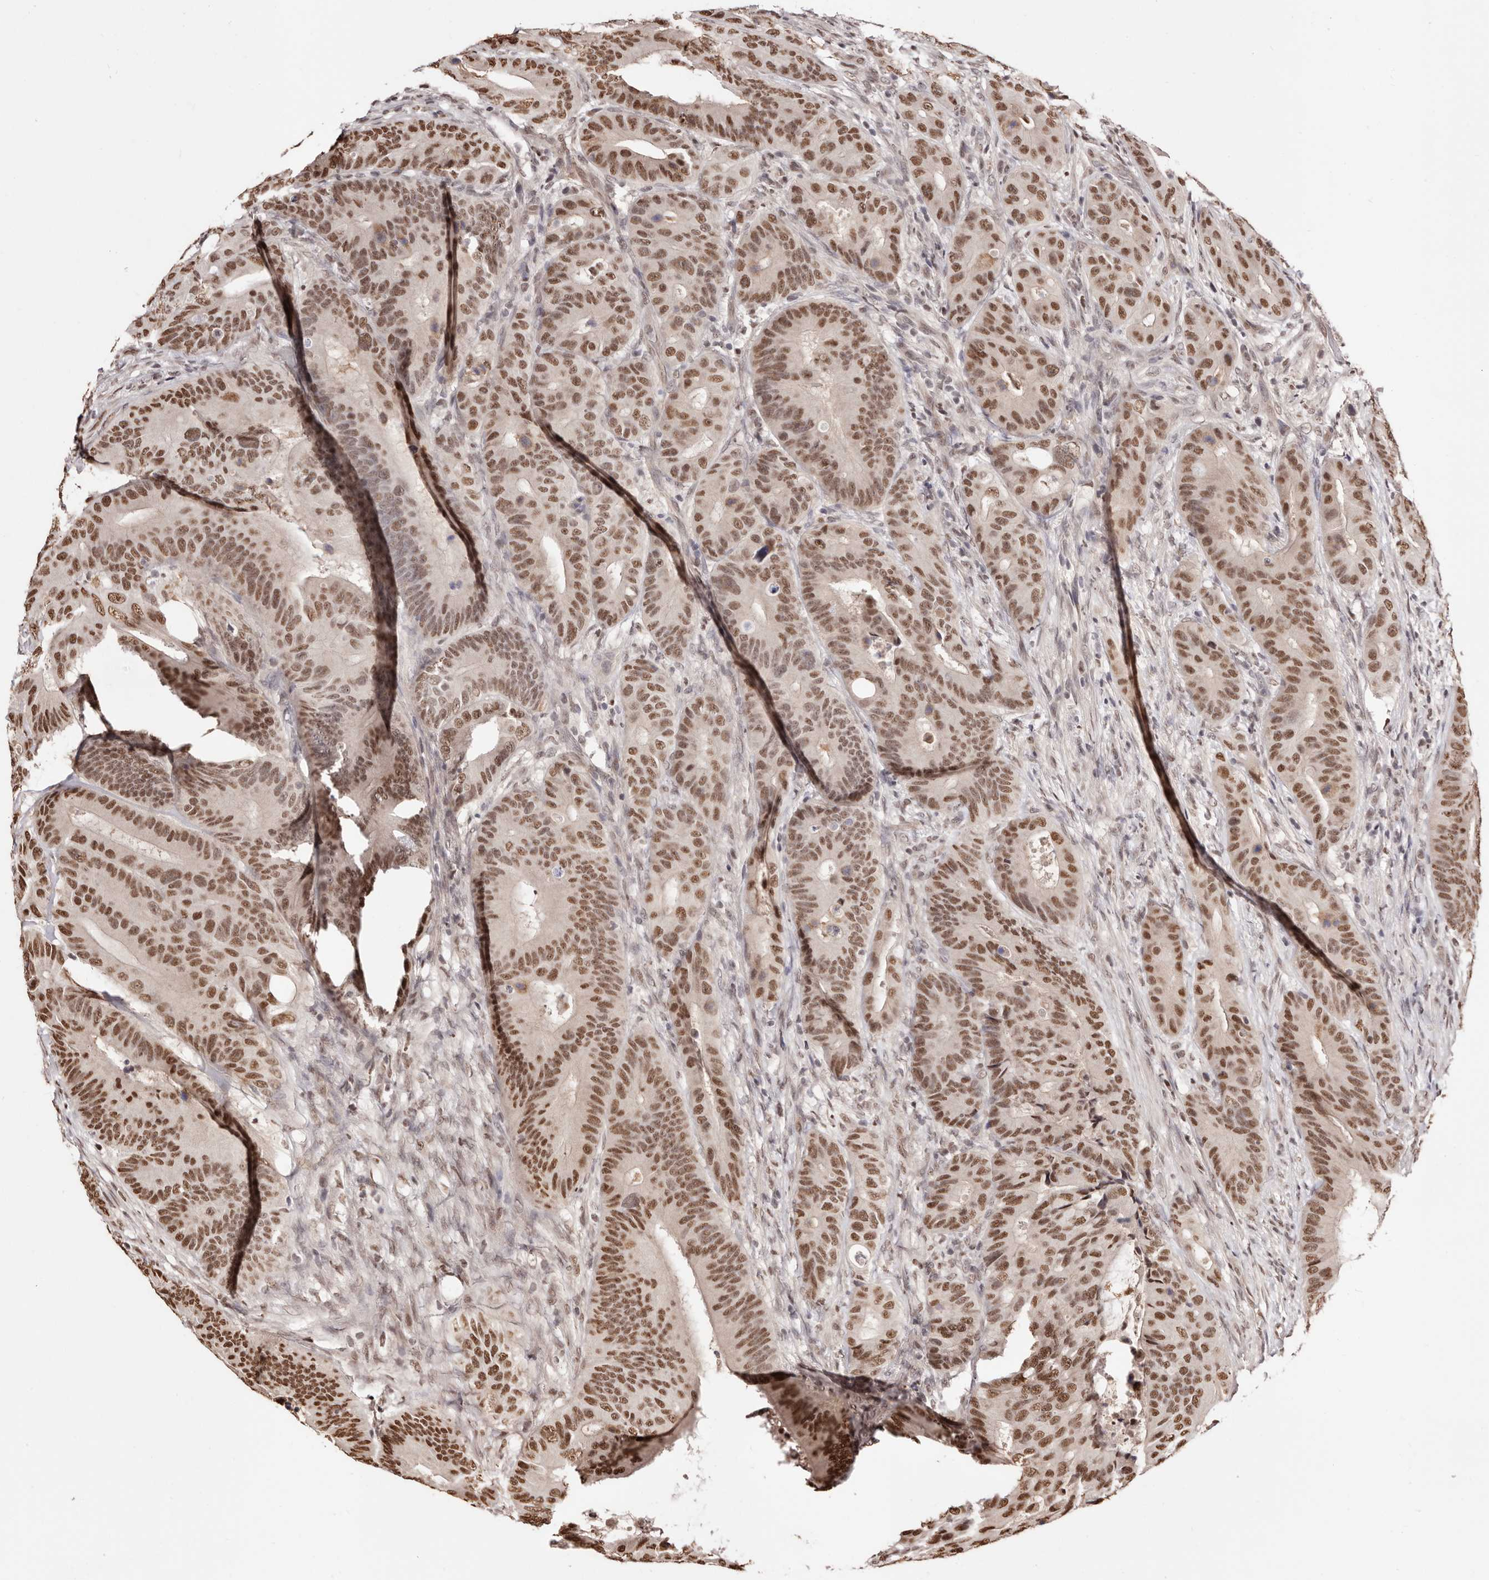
{"staining": {"intensity": "moderate", "quantity": ">75%", "location": "nuclear"}, "tissue": "colorectal cancer", "cell_type": "Tumor cells", "image_type": "cancer", "snomed": [{"axis": "morphology", "description": "Adenocarcinoma, NOS"}, {"axis": "topography", "description": "Colon"}], "caption": "Protein staining exhibits moderate nuclear staining in about >75% of tumor cells in colorectal cancer (adenocarcinoma). (DAB IHC with brightfield microscopy, high magnification).", "gene": "BICRAL", "patient": {"sex": "male", "age": 83}}